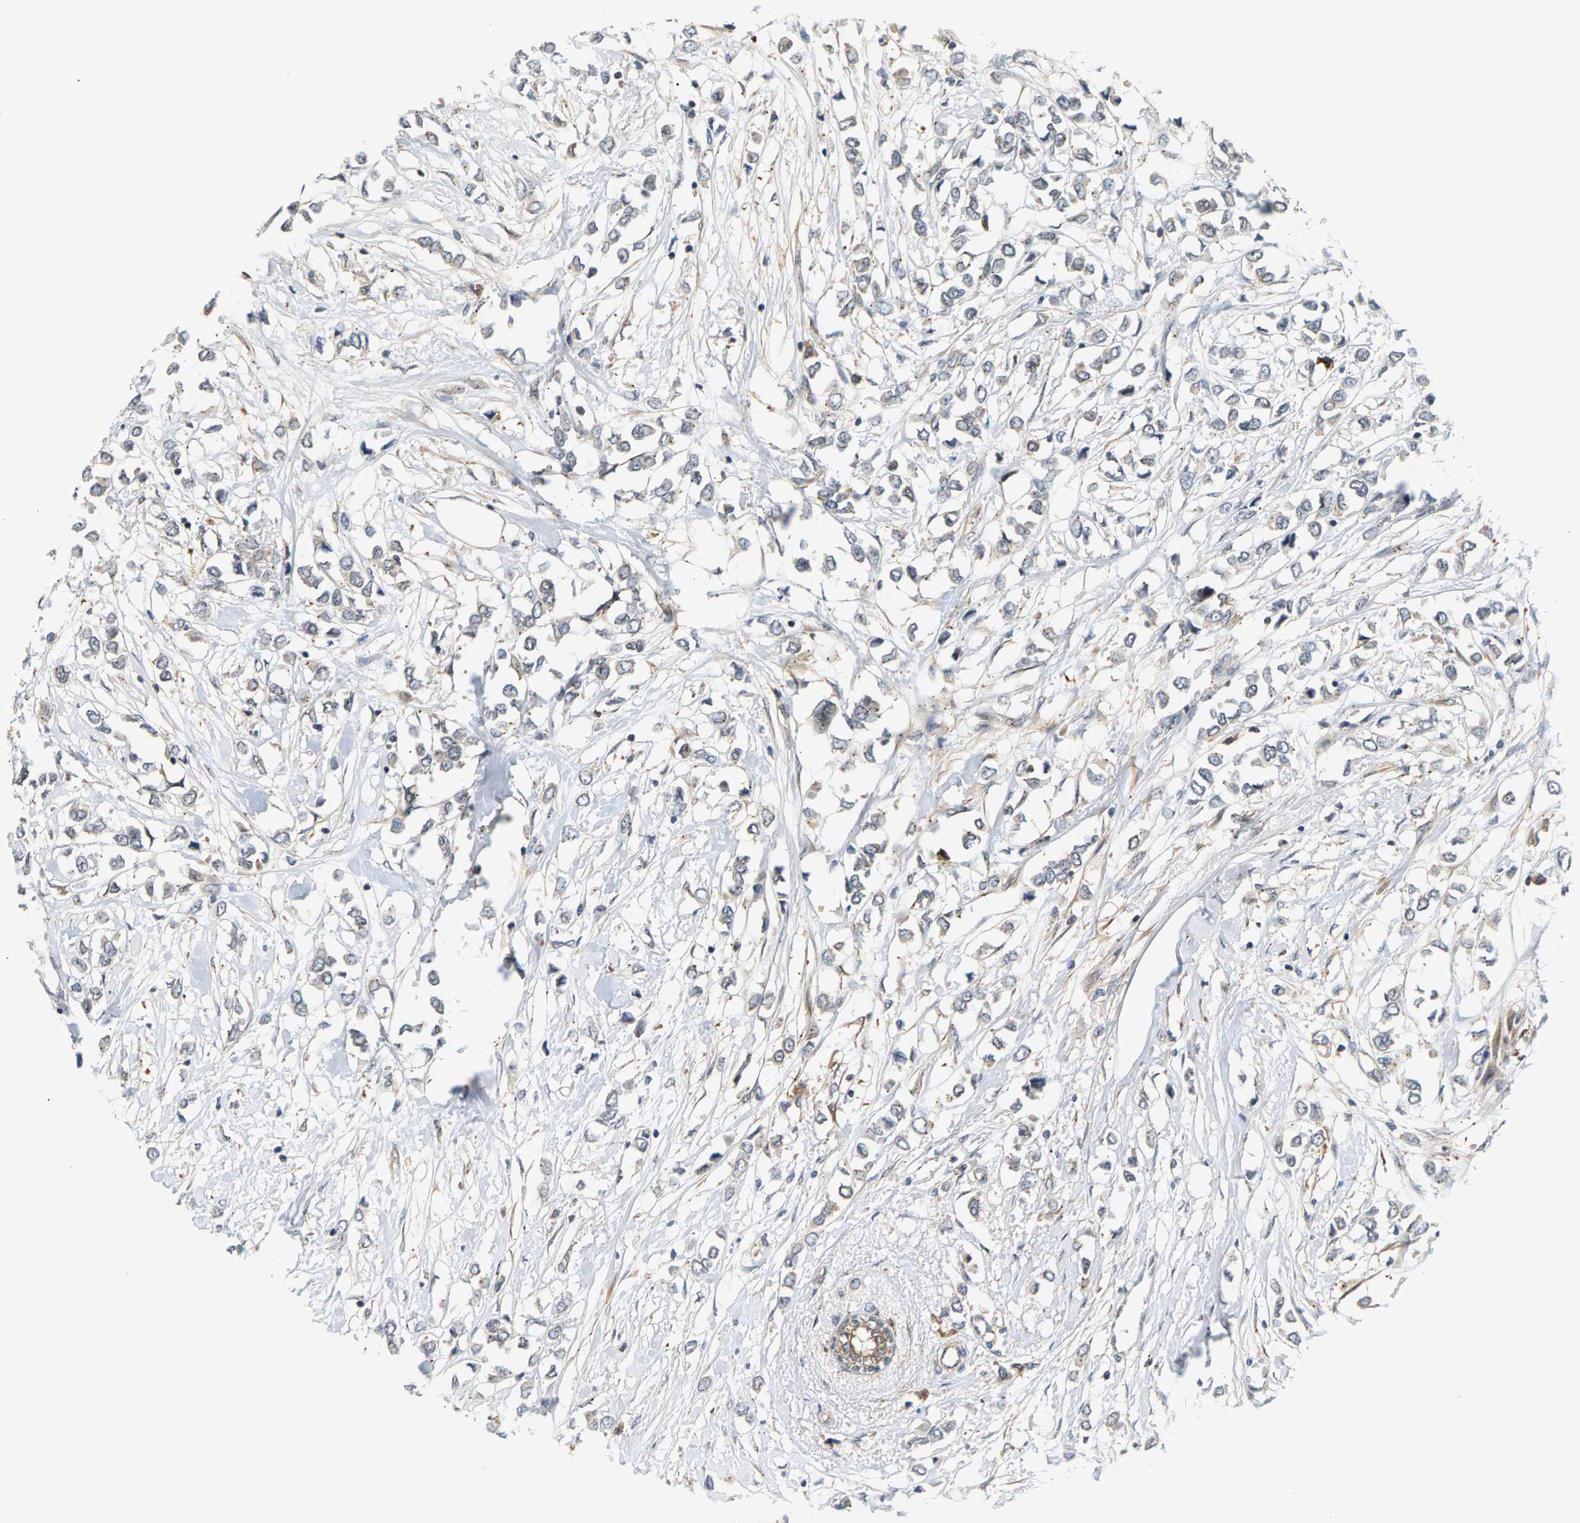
{"staining": {"intensity": "negative", "quantity": "none", "location": "none"}, "tissue": "breast cancer", "cell_type": "Tumor cells", "image_type": "cancer", "snomed": [{"axis": "morphology", "description": "Lobular carcinoma"}, {"axis": "topography", "description": "Breast"}], "caption": "Immunohistochemistry (IHC) of lobular carcinoma (breast) exhibits no expression in tumor cells.", "gene": "MAP2K5", "patient": {"sex": "female", "age": 51}}